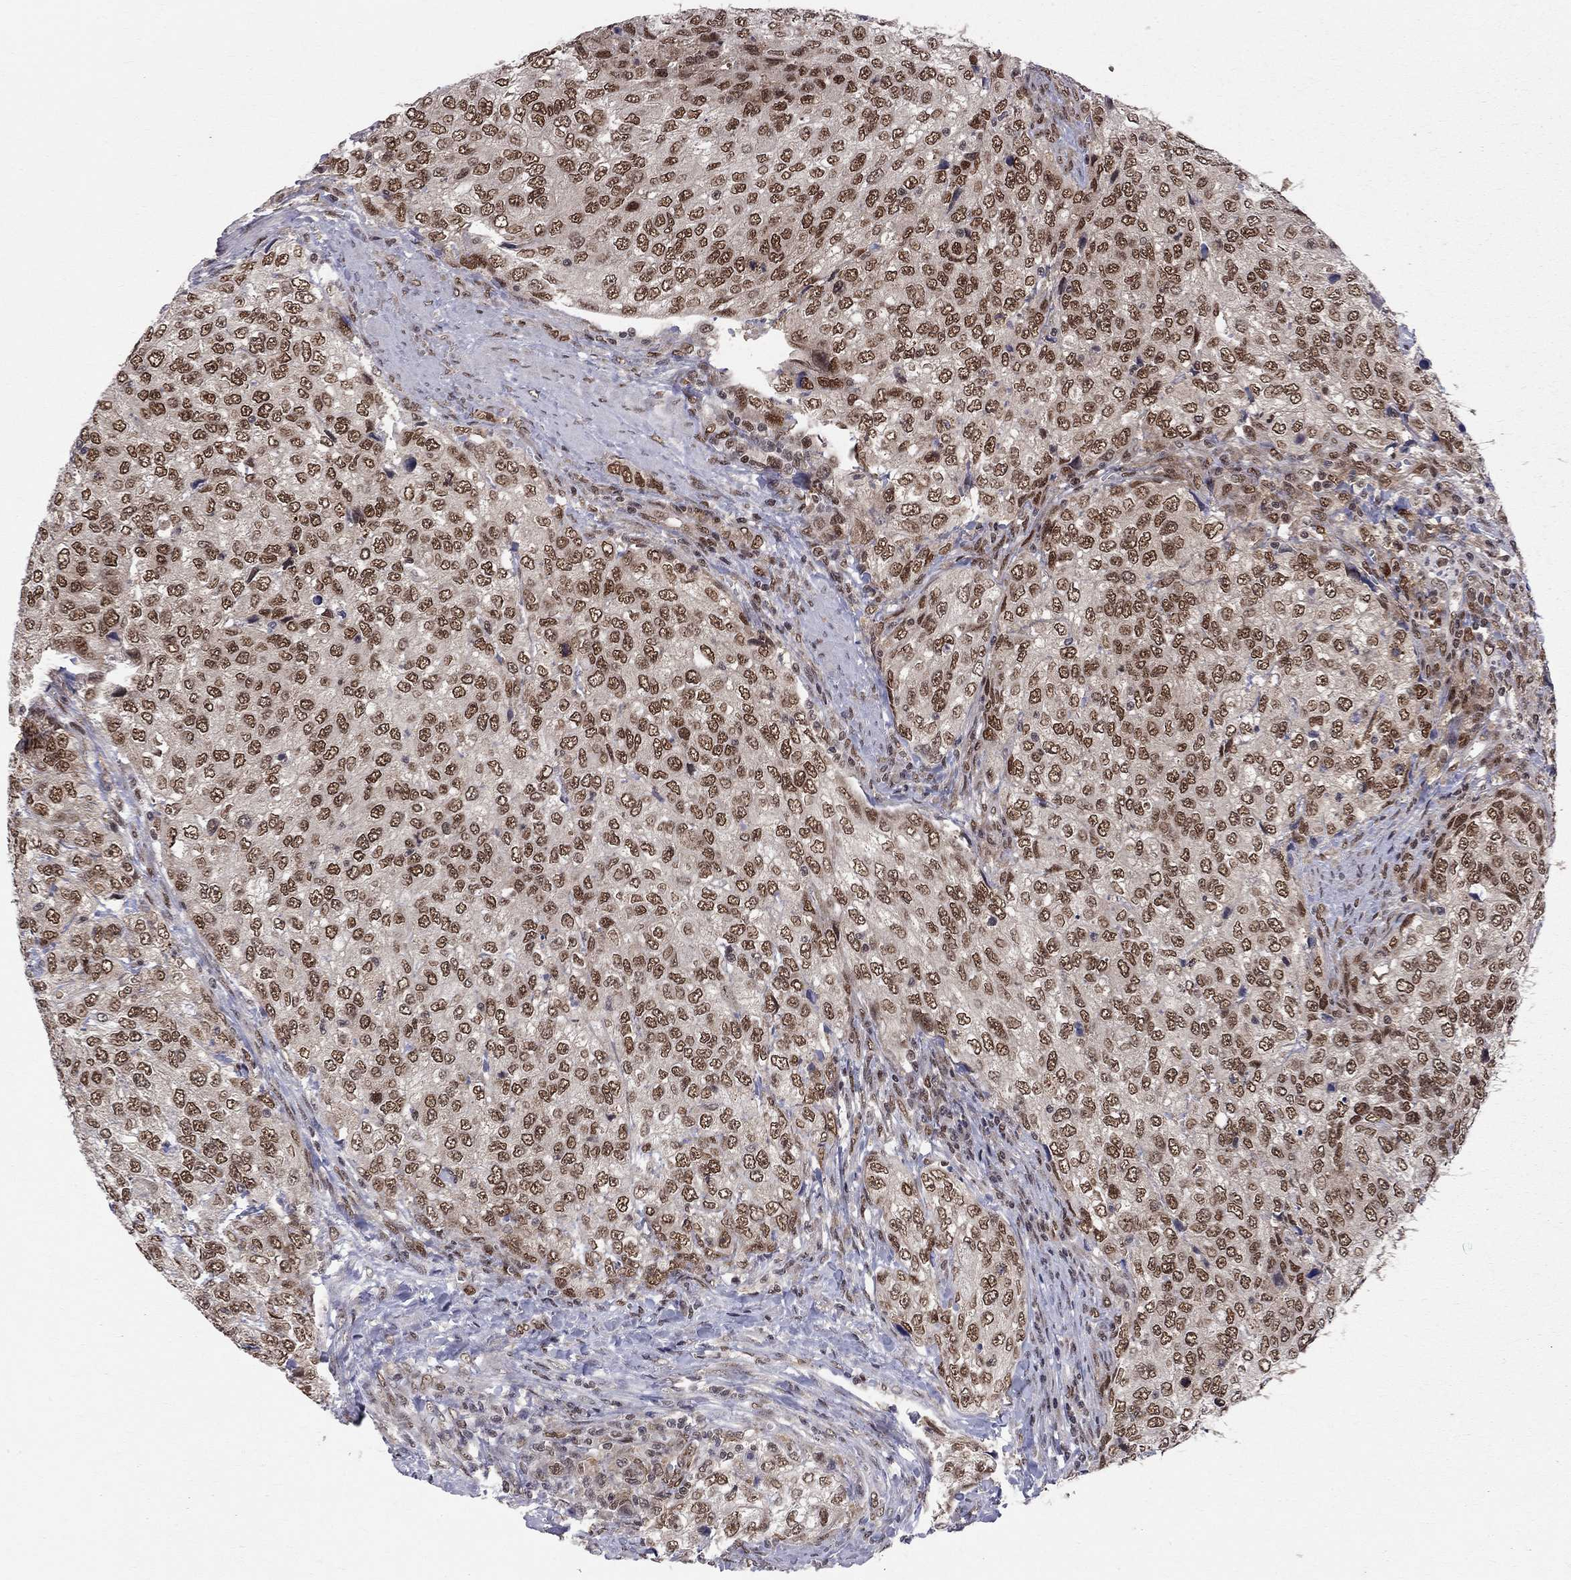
{"staining": {"intensity": "strong", "quantity": ">75%", "location": "nuclear"}, "tissue": "urothelial cancer", "cell_type": "Tumor cells", "image_type": "cancer", "snomed": [{"axis": "morphology", "description": "Urothelial carcinoma, High grade"}, {"axis": "topography", "description": "Urinary bladder"}], "caption": "This photomicrograph shows urothelial cancer stained with IHC to label a protein in brown. The nuclear of tumor cells show strong positivity for the protein. Nuclei are counter-stained blue.", "gene": "SAP30L", "patient": {"sex": "female", "age": 78}}